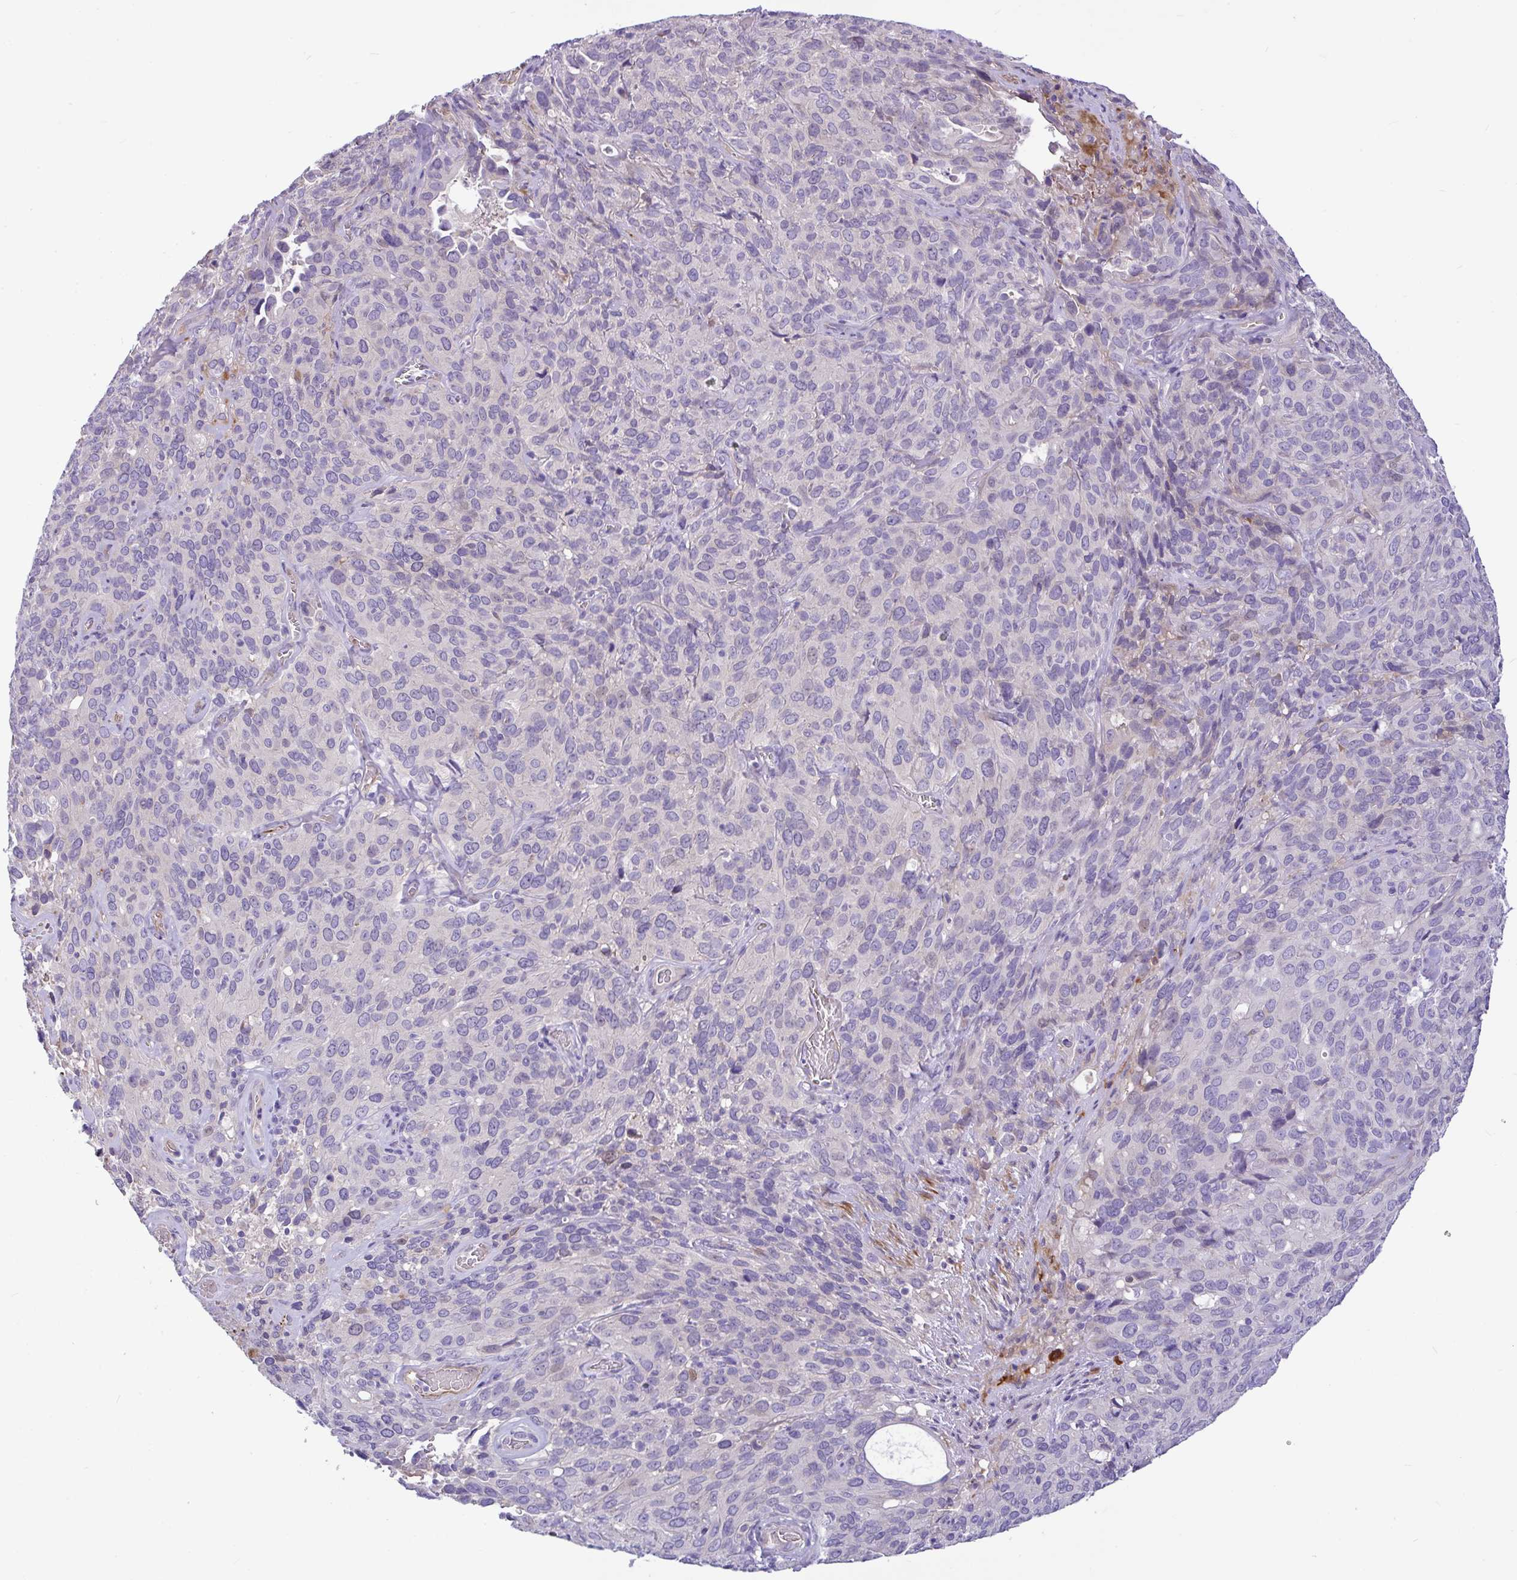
{"staining": {"intensity": "negative", "quantity": "none", "location": "none"}, "tissue": "cervical cancer", "cell_type": "Tumor cells", "image_type": "cancer", "snomed": [{"axis": "morphology", "description": "Squamous cell carcinoma, NOS"}, {"axis": "topography", "description": "Cervix"}], "caption": "Tumor cells are negative for brown protein staining in squamous cell carcinoma (cervical).", "gene": "MOCS1", "patient": {"sex": "female", "age": 51}}